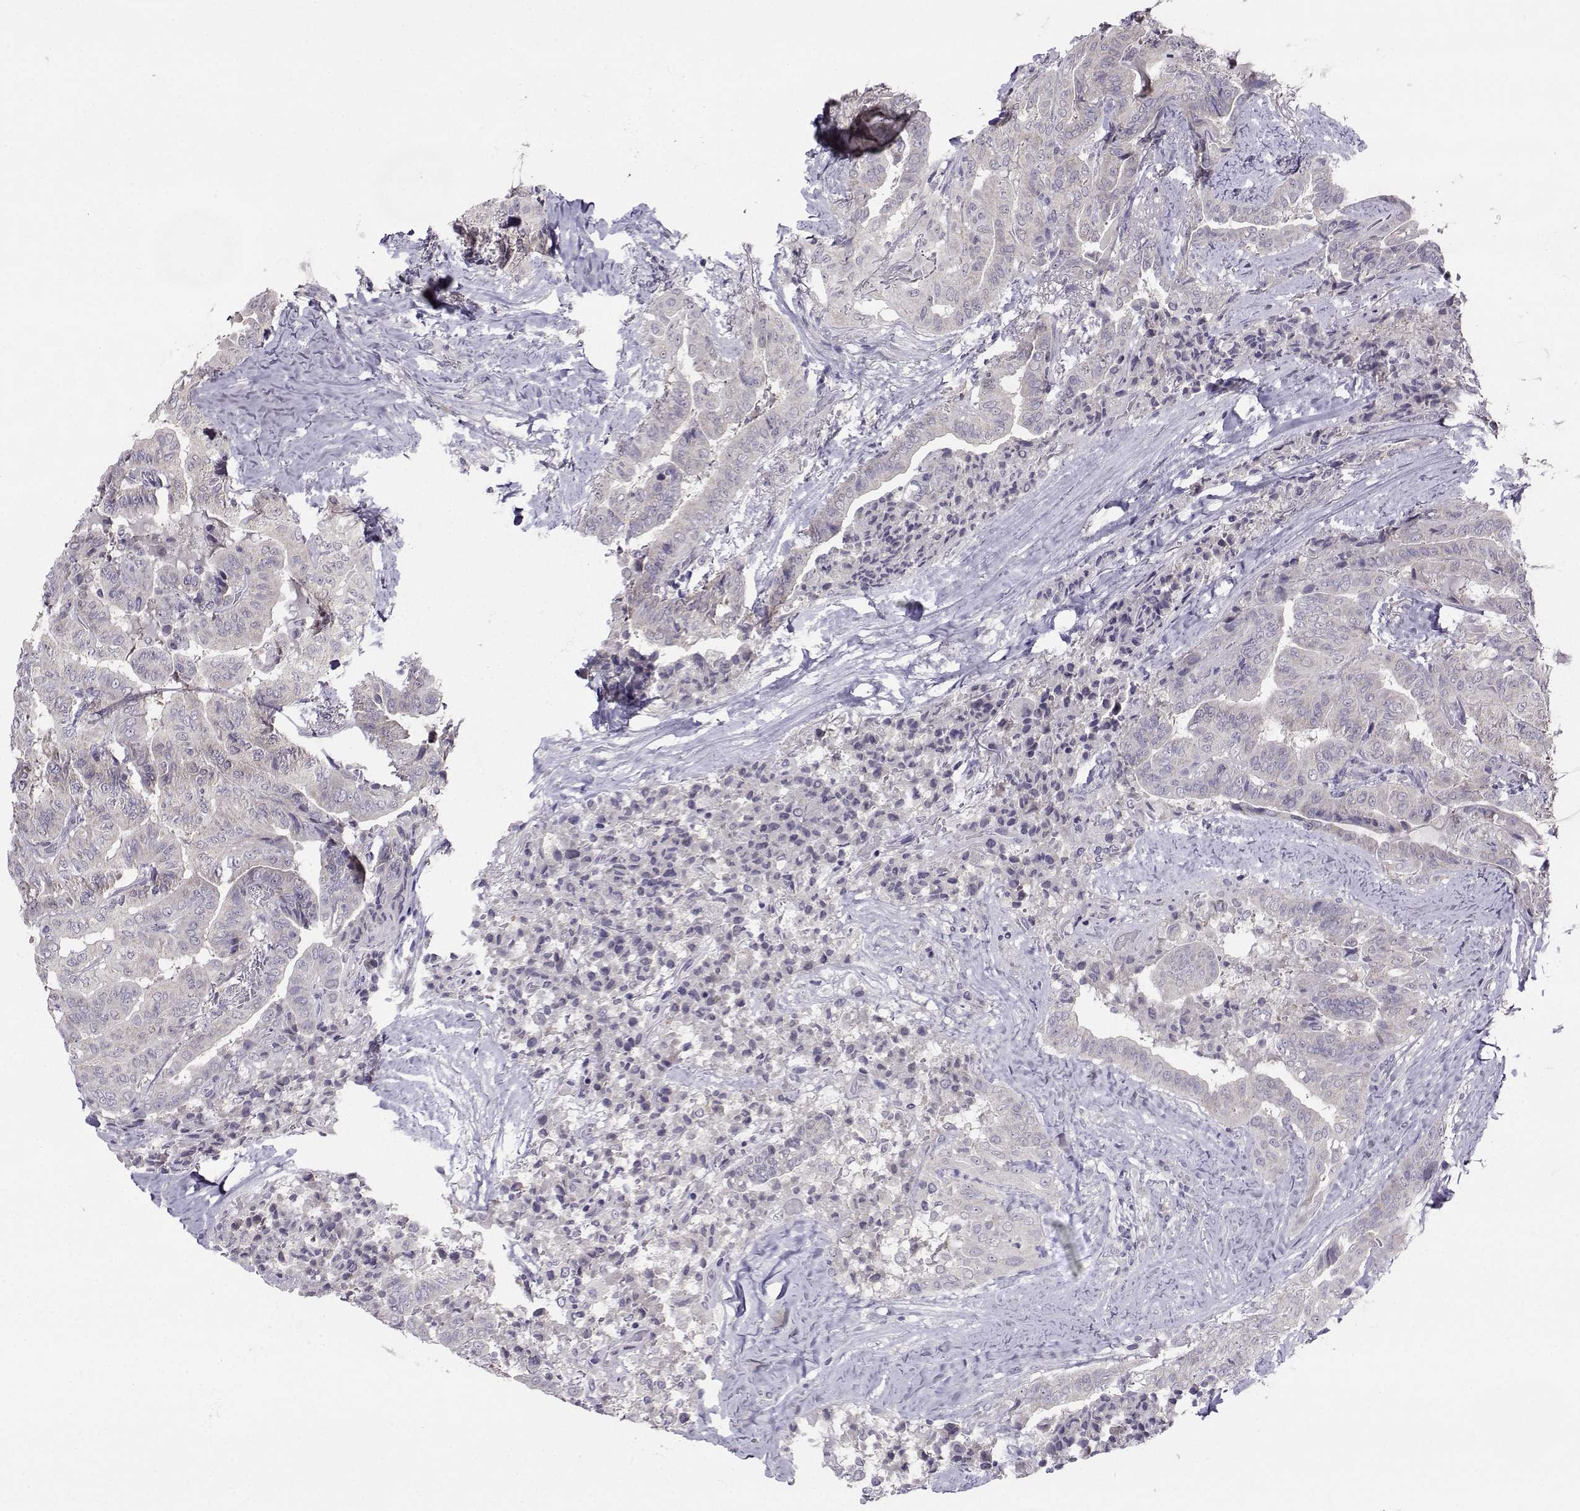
{"staining": {"intensity": "negative", "quantity": "none", "location": "none"}, "tissue": "thyroid cancer", "cell_type": "Tumor cells", "image_type": "cancer", "snomed": [{"axis": "morphology", "description": "Papillary adenocarcinoma, NOS"}, {"axis": "topography", "description": "Thyroid gland"}], "caption": "Thyroid papillary adenocarcinoma stained for a protein using immunohistochemistry (IHC) demonstrates no positivity tumor cells.", "gene": "DDX20", "patient": {"sex": "female", "age": 68}}